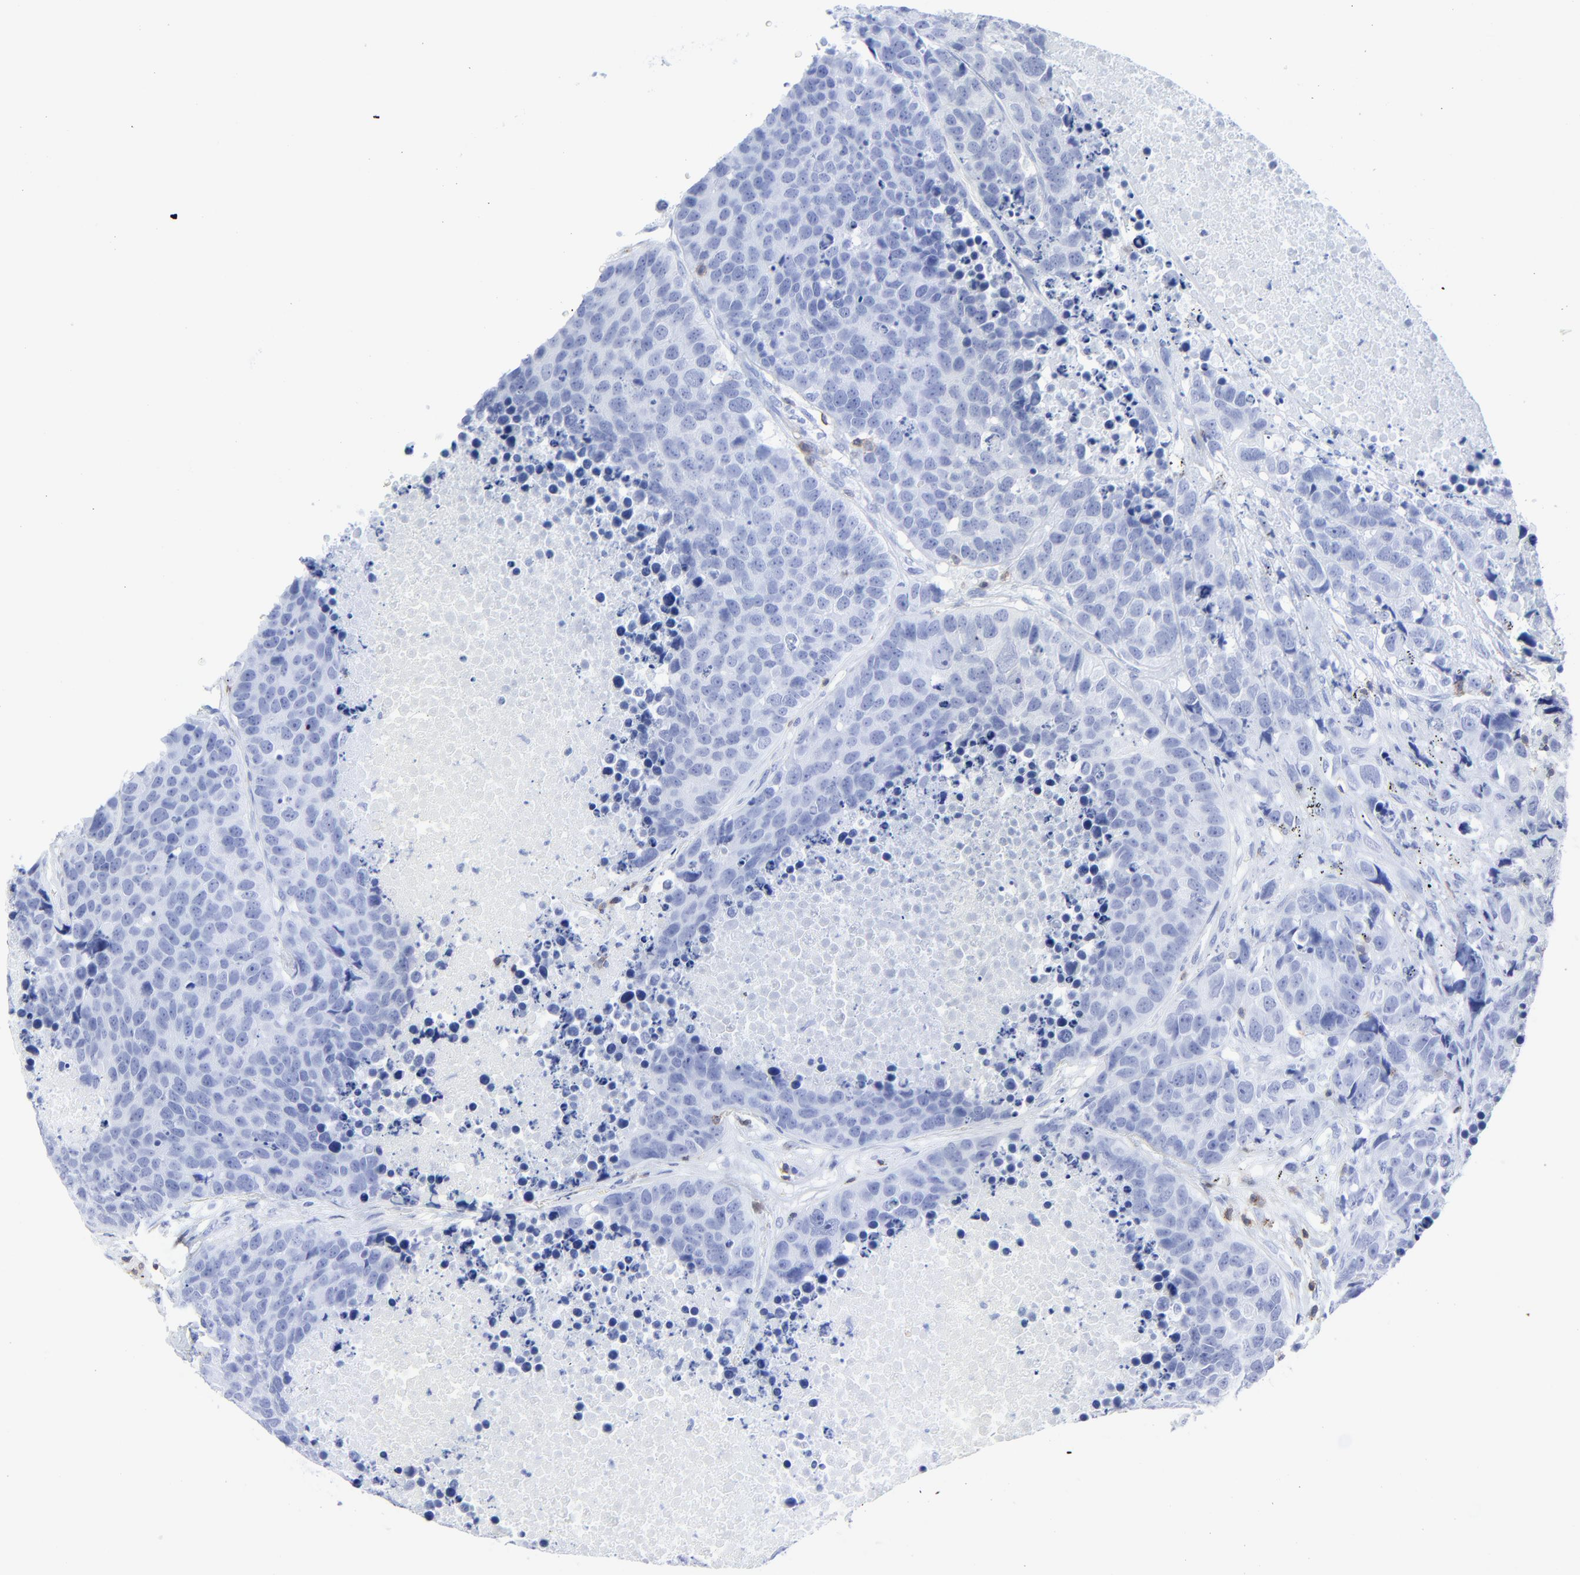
{"staining": {"intensity": "negative", "quantity": "none", "location": "none"}, "tissue": "carcinoid", "cell_type": "Tumor cells", "image_type": "cancer", "snomed": [{"axis": "morphology", "description": "Carcinoid, malignant, NOS"}, {"axis": "topography", "description": "Lung"}], "caption": "DAB immunohistochemical staining of human carcinoid shows no significant positivity in tumor cells.", "gene": "LCK", "patient": {"sex": "male", "age": 60}}